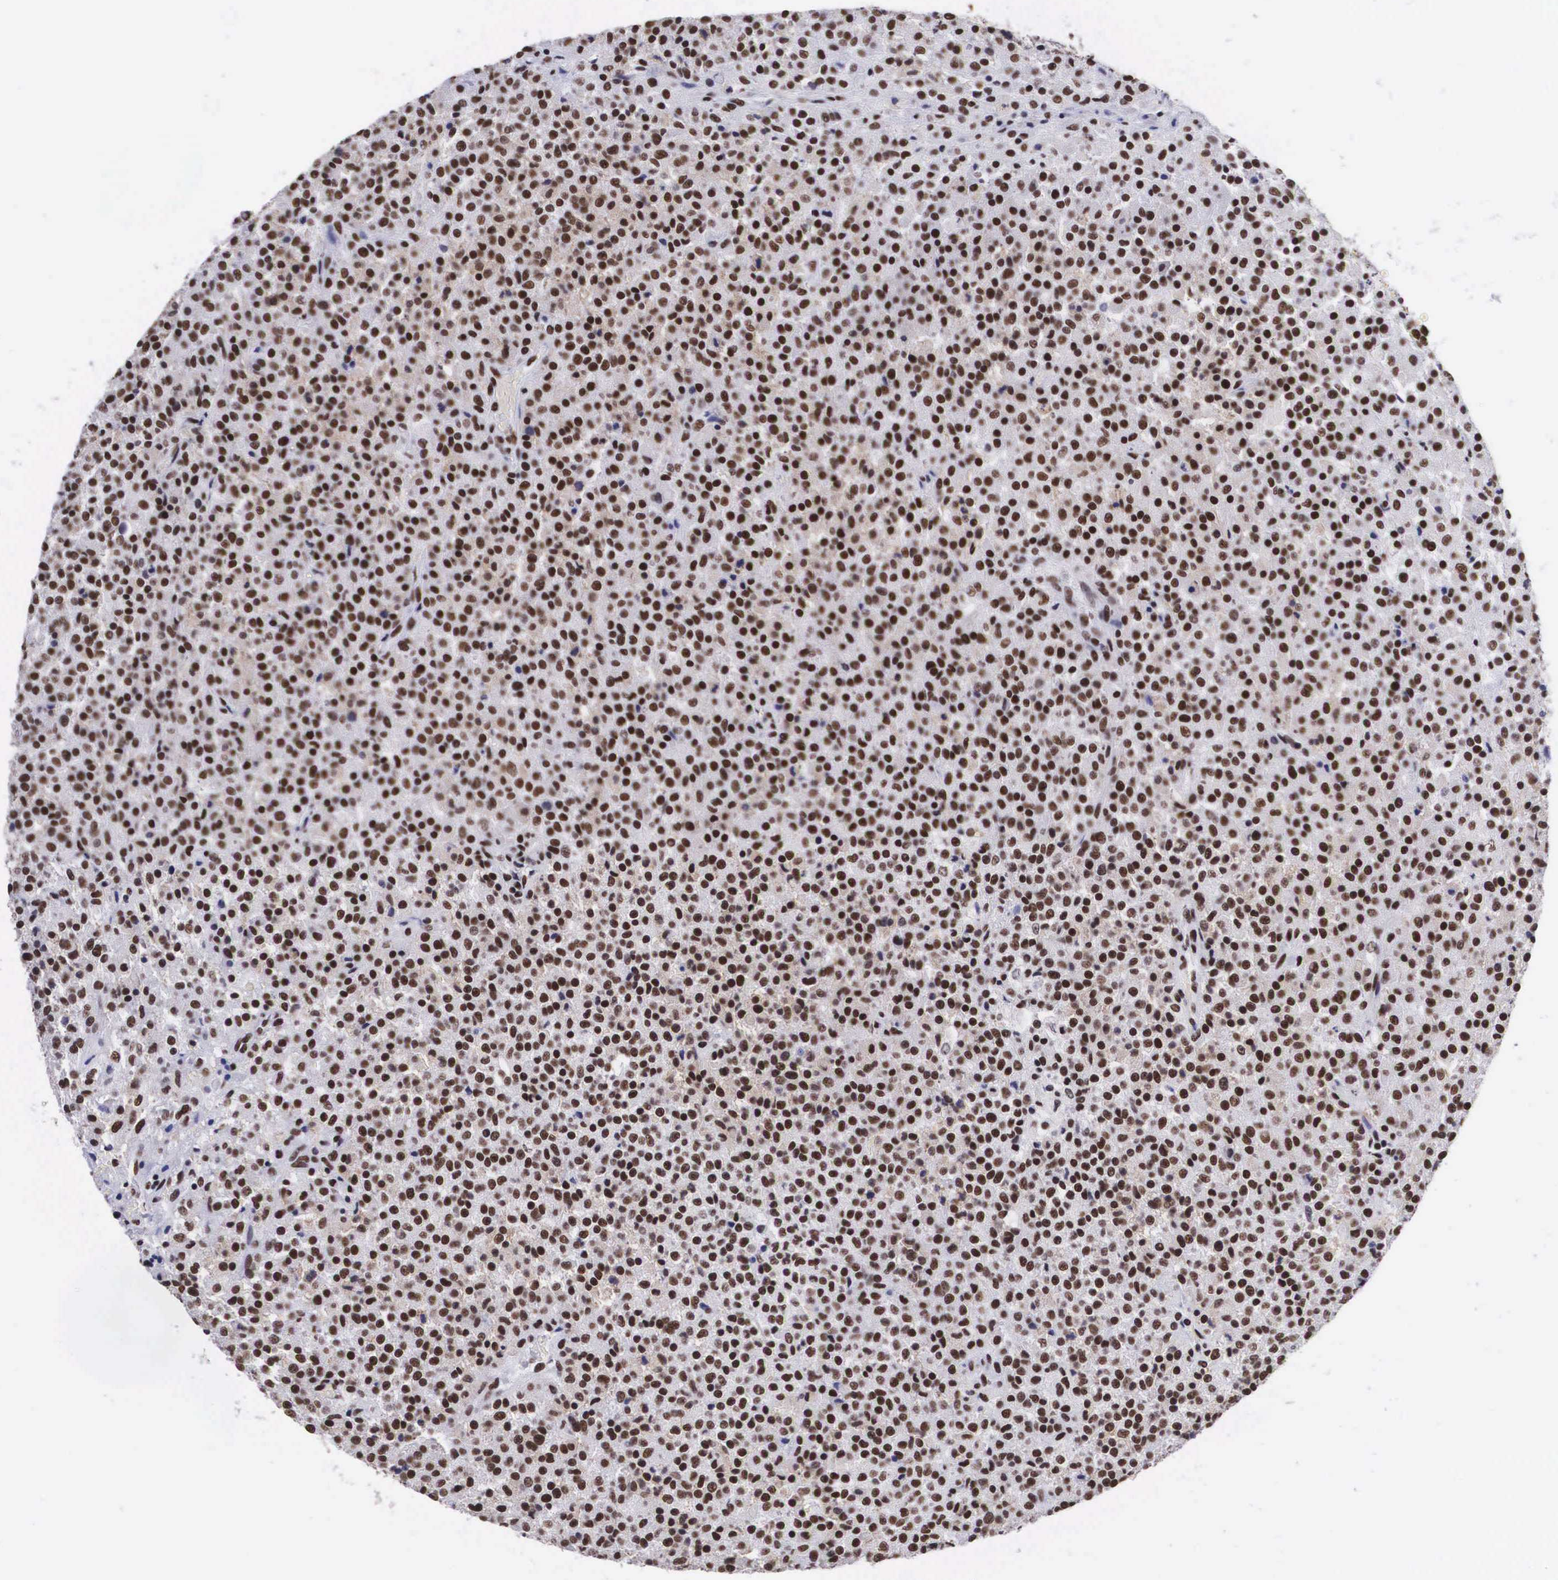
{"staining": {"intensity": "moderate", "quantity": ">75%", "location": "nuclear"}, "tissue": "testis cancer", "cell_type": "Tumor cells", "image_type": "cancer", "snomed": [{"axis": "morphology", "description": "Seminoma, NOS"}, {"axis": "topography", "description": "Testis"}], "caption": "Testis seminoma stained for a protein (brown) displays moderate nuclear positive staining in about >75% of tumor cells.", "gene": "SF3A1", "patient": {"sex": "male", "age": 59}}